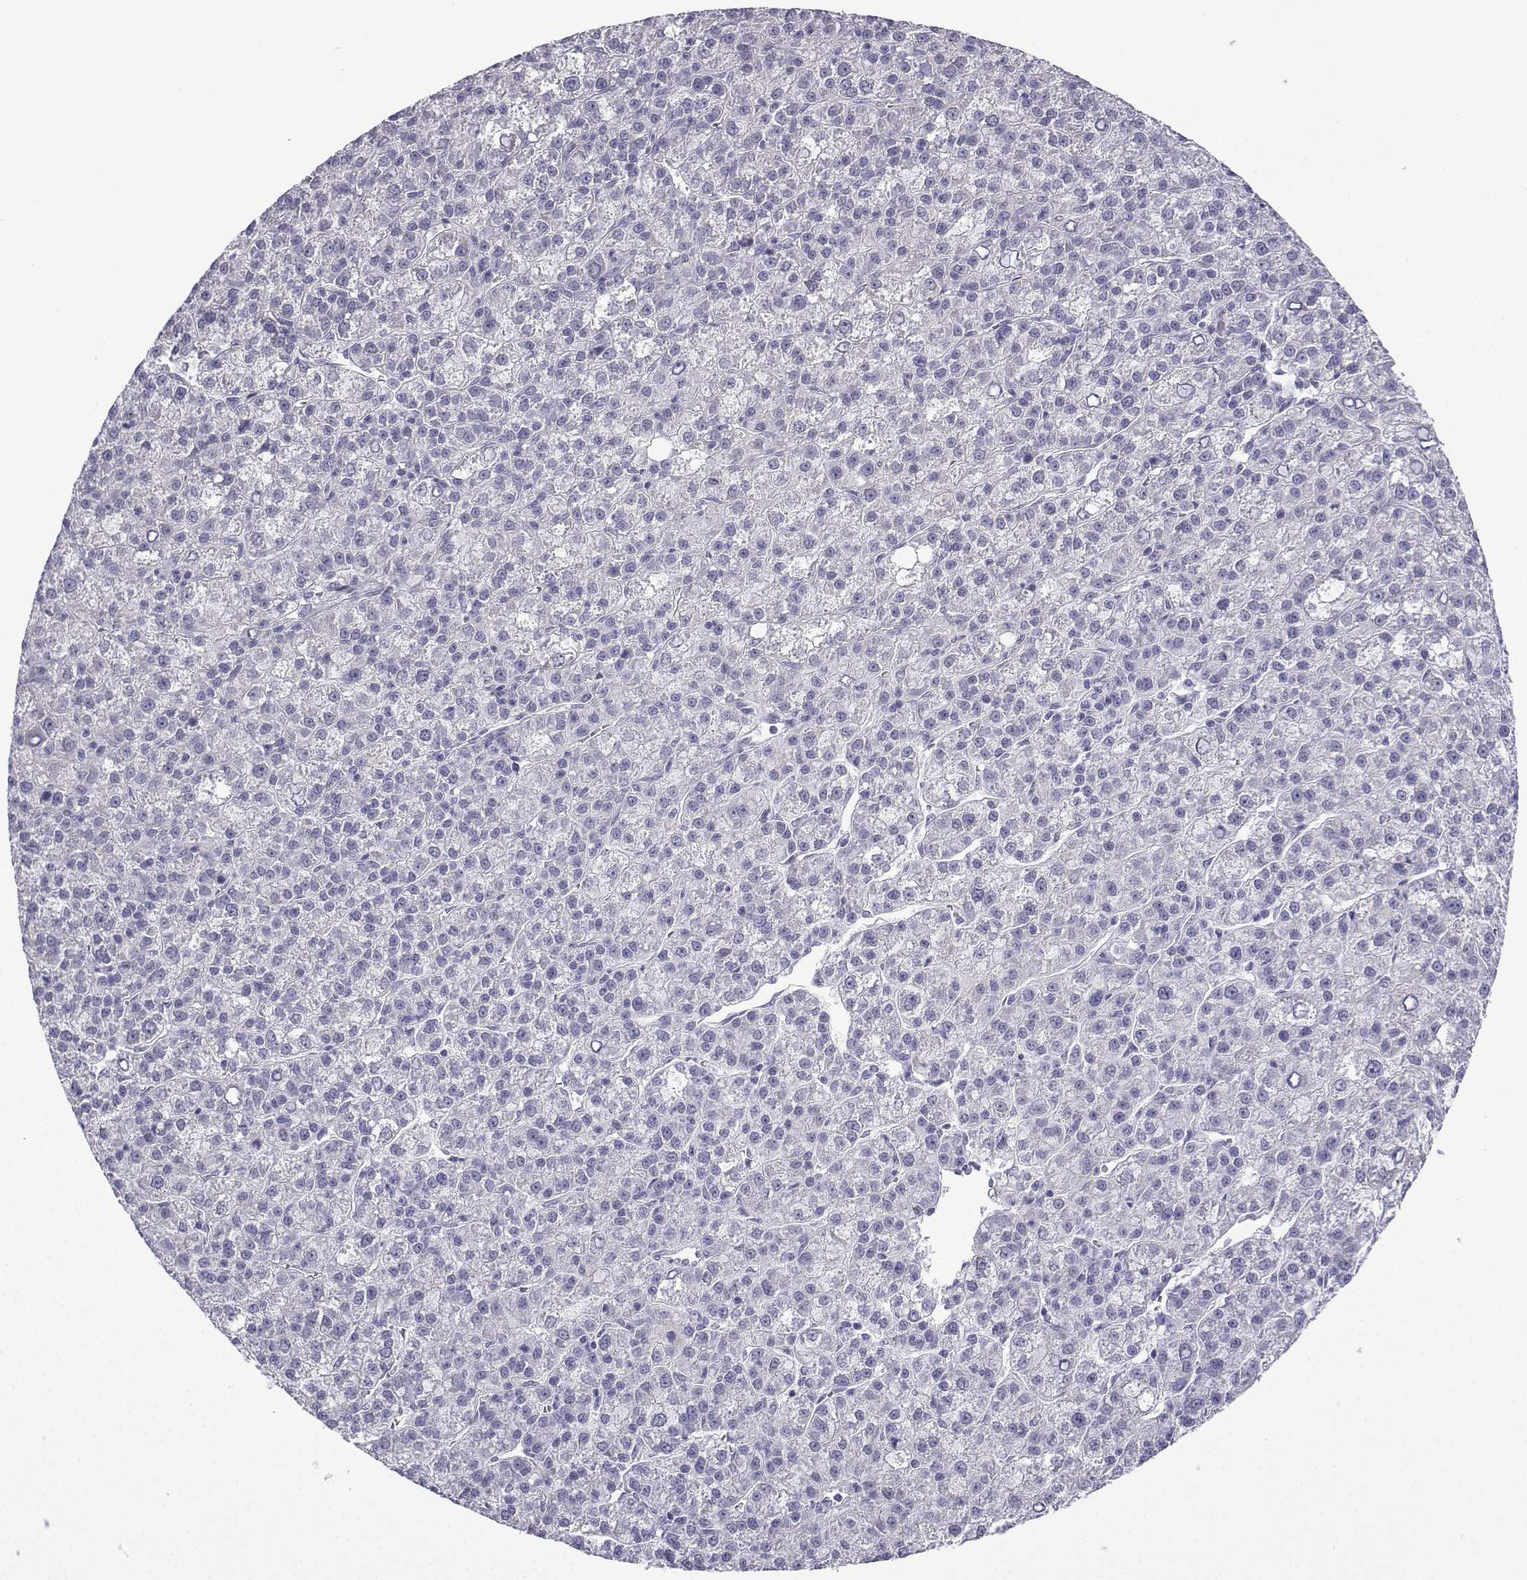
{"staining": {"intensity": "negative", "quantity": "none", "location": "none"}, "tissue": "liver cancer", "cell_type": "Tumor cells", "image_type": "cancer", "snomed": [{"axis": "morphology", "description": "Carcinoma, Hepatocellular, NOS"}, {"axis": "topography", "description": "Liver"}], "caption": "Immunohistochemical staining of human liver cancer (hepatocellular carcinoma) reveals no significant positivity in tumor cells. (IHC, brightfield microscopy, high magnification).", "gene": "SPACA7", "patient": {"sex": "female", "age": 60}}